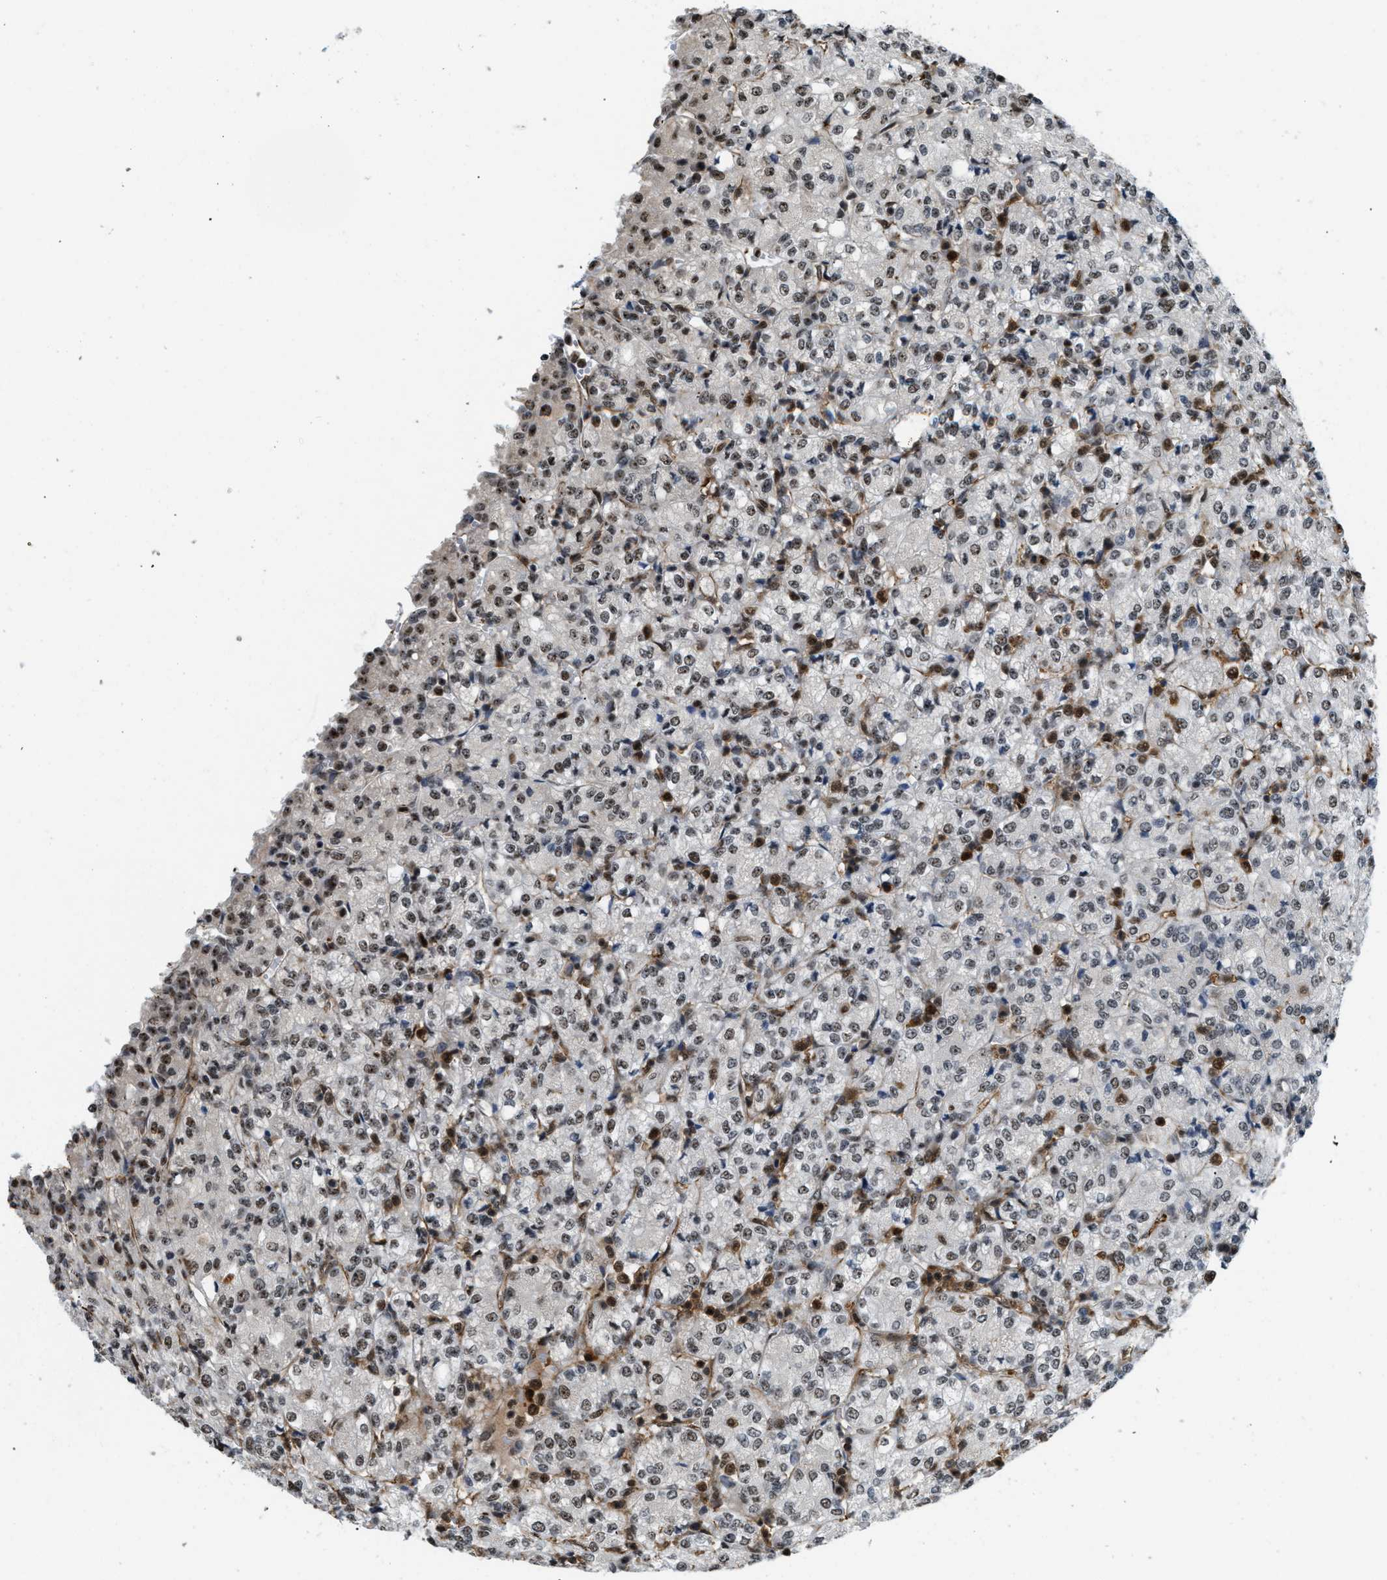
{"staining": {"intensity": "moderate", "quantity": ">75%", "location": "nuclear"}, "tissue": "renal cancer", "cell_type": "Tumor cells", "image_type": "cancer", "snomed": [{"axis": "morphology", "description": "Adenocarcinoma, NOS"}, {"axis": "topography", "description": "Kidney"}], "caption": "A photomicrograph of human adenocarcinoma (renal) stained for a protein demonstrates moderate nuclear brown staining in tumor cells. Immunohistochemistry (ihc) stains the protein in brown and the nuclei are stained blue.", "gene": "E2F1", "patient": {"sex": "male", "age": 77}}